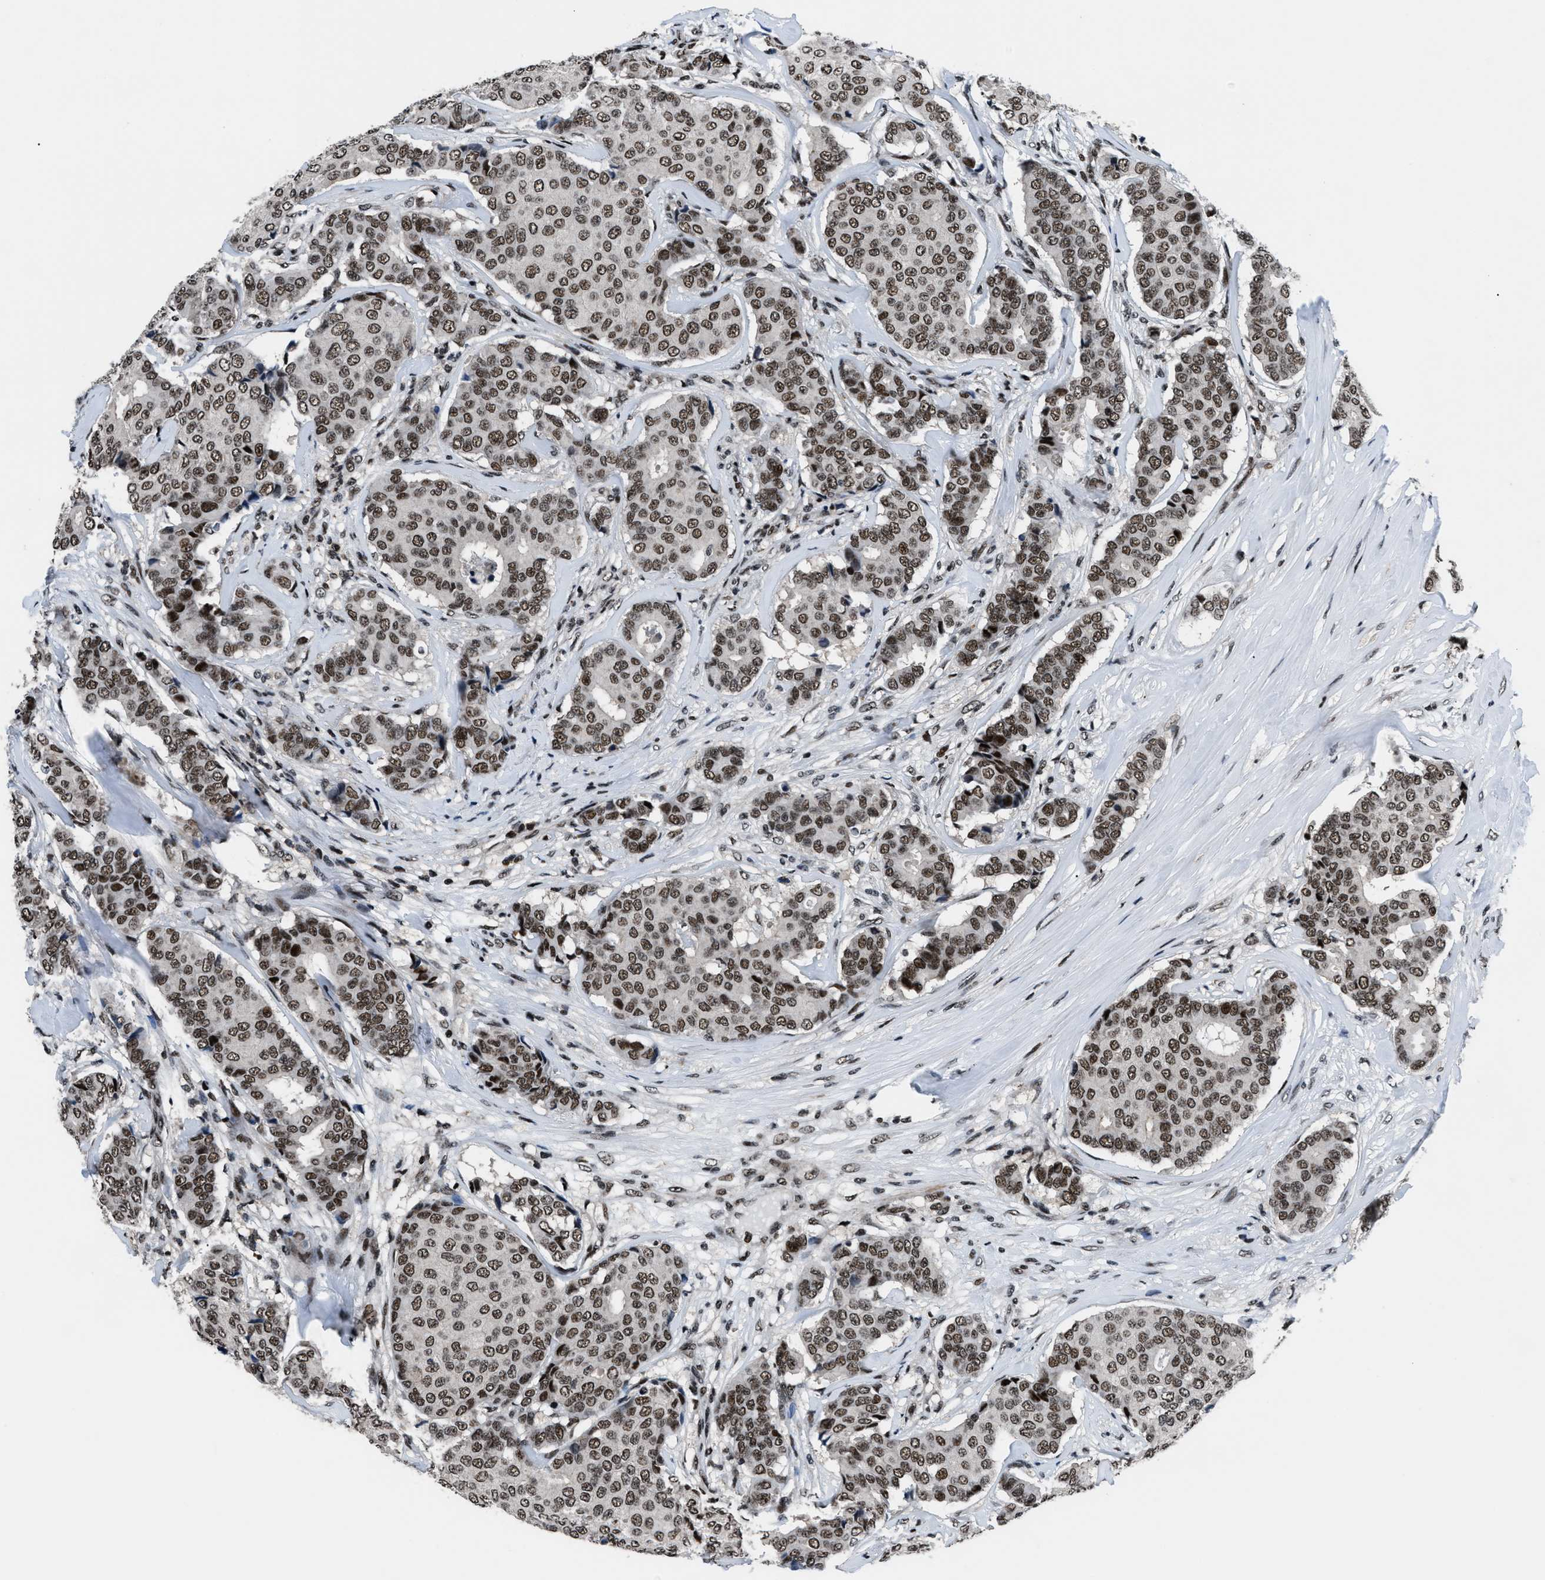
{"staining": {"intensity": "strong", "quantity": ">75%", "location": "nuclear"}, "tissue": "breast cancer", "cell_type": "Tumor cells", "image_type": "cancer", "snomed": [{"axis": "morphology", "description": "Duct carcinoma"}, {"axis": "topography", "description": "Breast"}], "caption": "An image showing strong nuclear positivity in about >75% of tumor cells in breast cancer, as visualized by brown immunohistochemical staining.", "gene": "SMARCB1", "patient": {"sex": "female", "age": 75}}